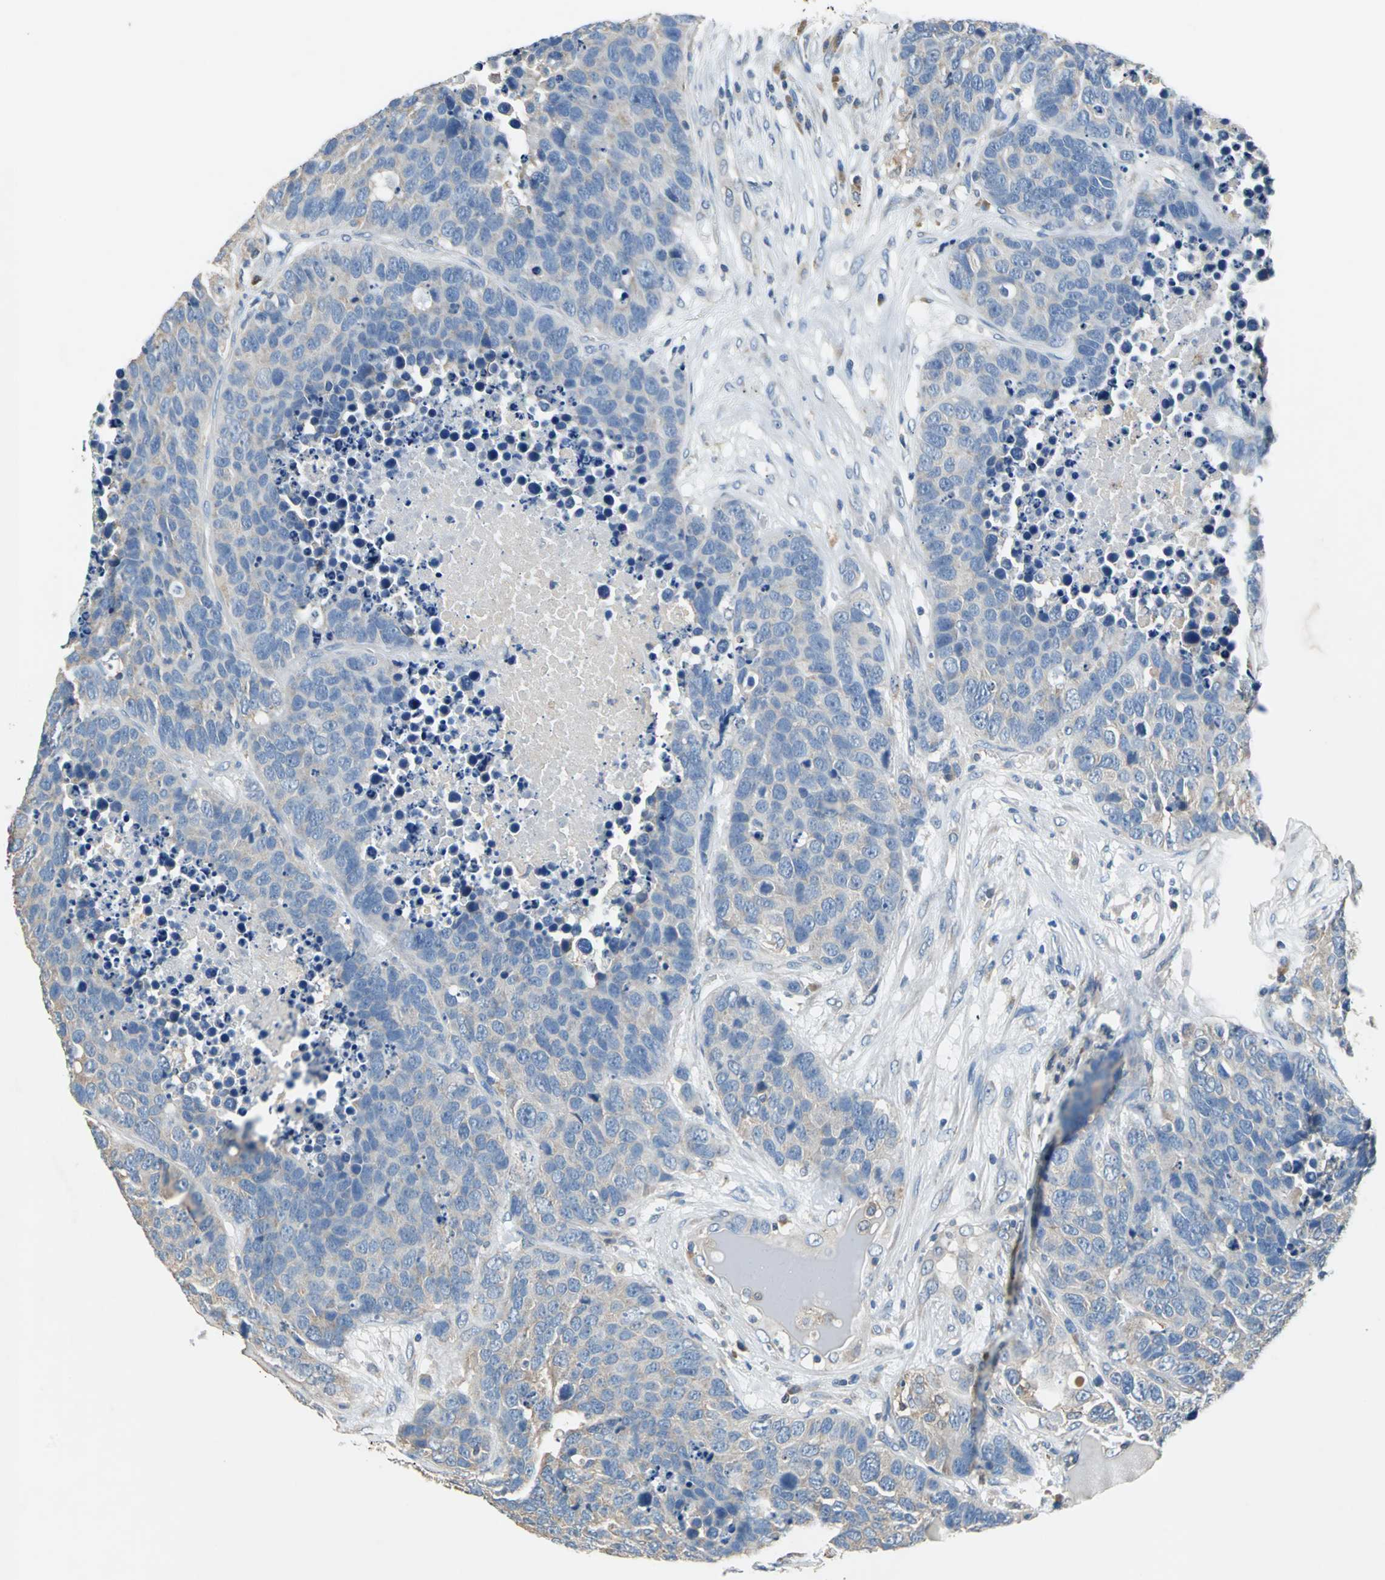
{"staining": {"intensity": "weak", "quantity": "<25%", "location": "cytoplasmic/membranous"}, "tissue": "carcinoid", "cell_type": "Tumor cells", "image_type": "cancer", "snomed": [{"axis": "morphology", "description": "Carcinoid, malignant, NOS"}, {"axis": "topography", "description": "Lung"}], "caption": "Micrograph shows no protein expression in tumor cells of carcinoid (malignant) tissue.", "gene": "PRKCA", "patient": {"sex": "male", "age": 60}}